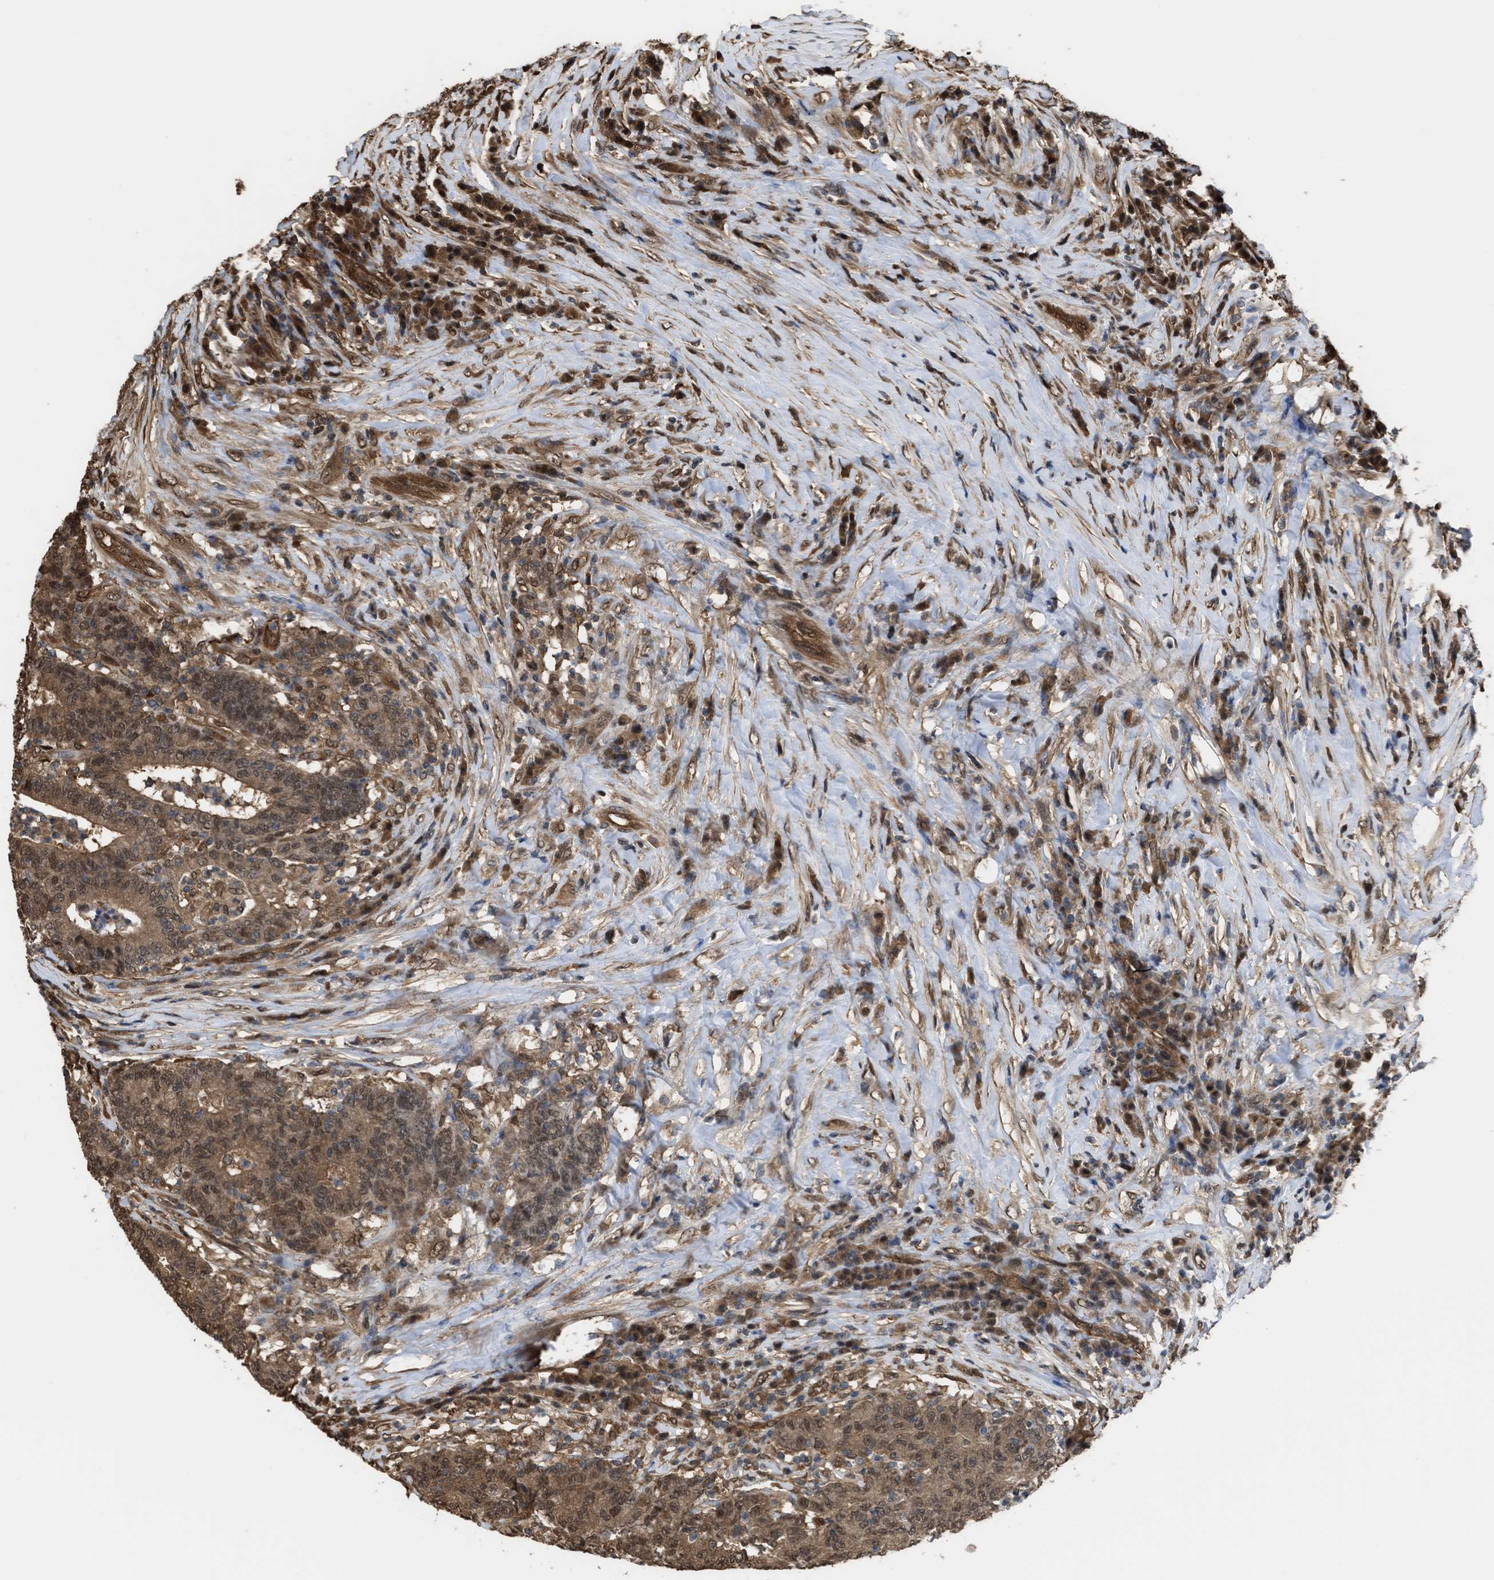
{"staining": {"intensity": "moderate", "quantity": ">75%", "location": "cytoplasmic/membranous,nuclear"}, "tissue": "colorectal cancer", "cell_type": "Tumor cells", "image_type": "cancer", "snomed": [{"axis": "morphology", "description": "Normal tissue, NOS"}, {"axis": "morphology", "description": "Adenocarcinoma, NOS"}, {"axis": "topography", "description": "Colon"}], "caption": "Adenocarcinoma (colorectal) was stained to show a protein in brown. There is medium levels of moderate cytoplasmic/membranous and nuclear staining in about >75% of tumor cells.", "gene": "YWHAG", "patient": {"sex": "female", "age": 75}}